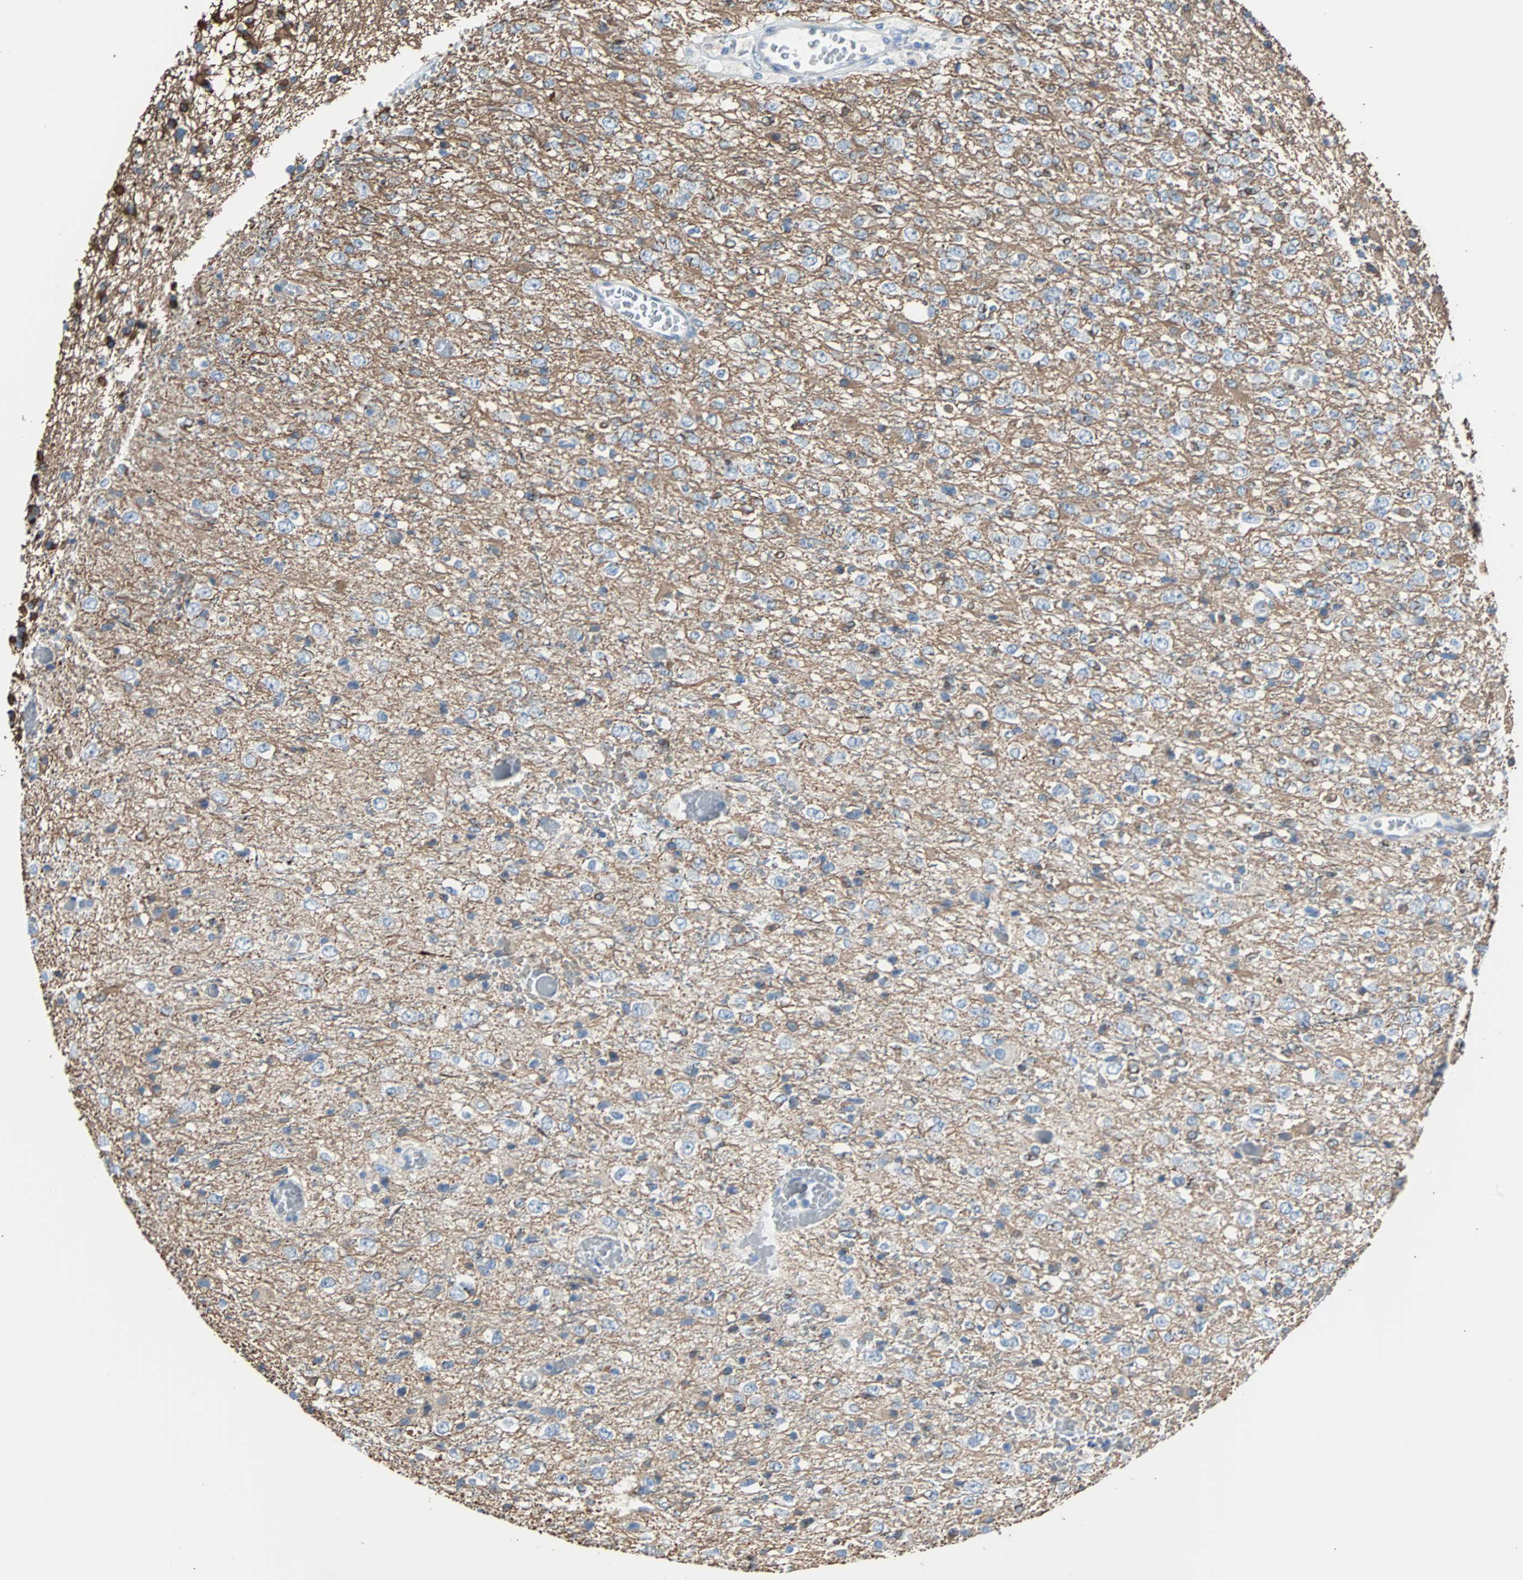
{"staining": {"intensity": "moderate", "quantity": "<25%", "location": "cytoplasmic/membranous"}, "tissue": "glioma", "cell_type": "Tumor cells", "image_type": "cancer", "snomed": [{"axis": "morphology", "description": "Glioma, malignant, High grade"}, {"axis": "topography", "description": "pancreas cauda"}], "caption": "Protein expression analysis of high-grade glioma (malignant) exhibits moderate cytoplasmic/membranous staining in about <25% of tumor cells.", "gene": "KRT7", "patient": {"sex": "male", "age": 60}}